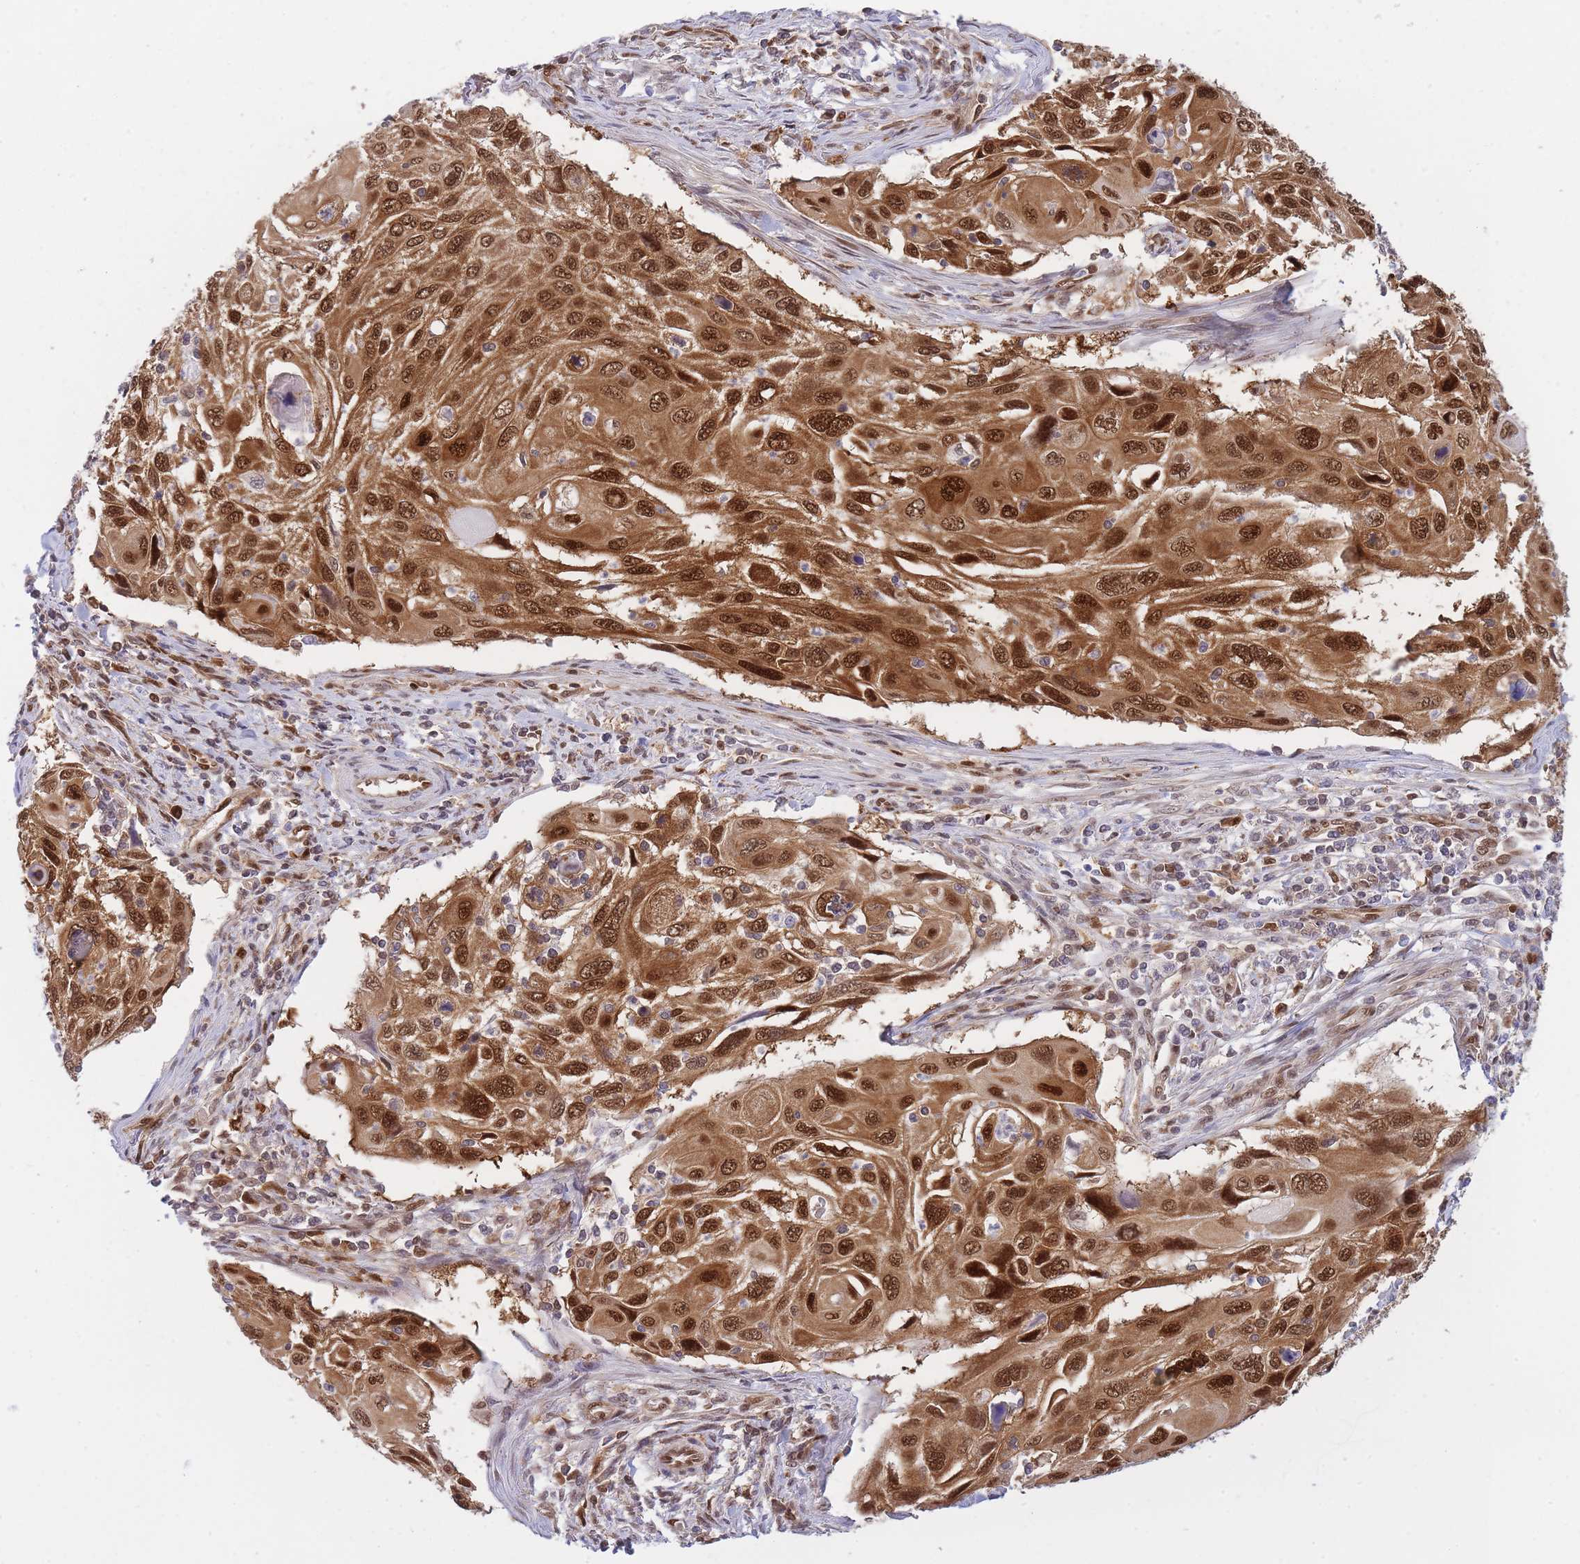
{"staining": {"intensity": "strong", "quantity": ">75%", "location": "cytoplasmic/membranous,nuclear"}, "tissue": "cervical cancer", "cell_type": "Tumor cells", "image_type": "cancer", "snomed": [{"axis": "morphology", "description": "Squamous cell carcinoma, NOS"}, {"axis": "topography", "description": "Cervix"}], "caption": "Cervical cancer (squamous cell carcinoma) tissue demonstrates strong cytoplasmic/membranous and nuclear expression in about >75% of tumor cells", "gene": "NSFL1C", "patient": {"sex": "female", "age": 70}}